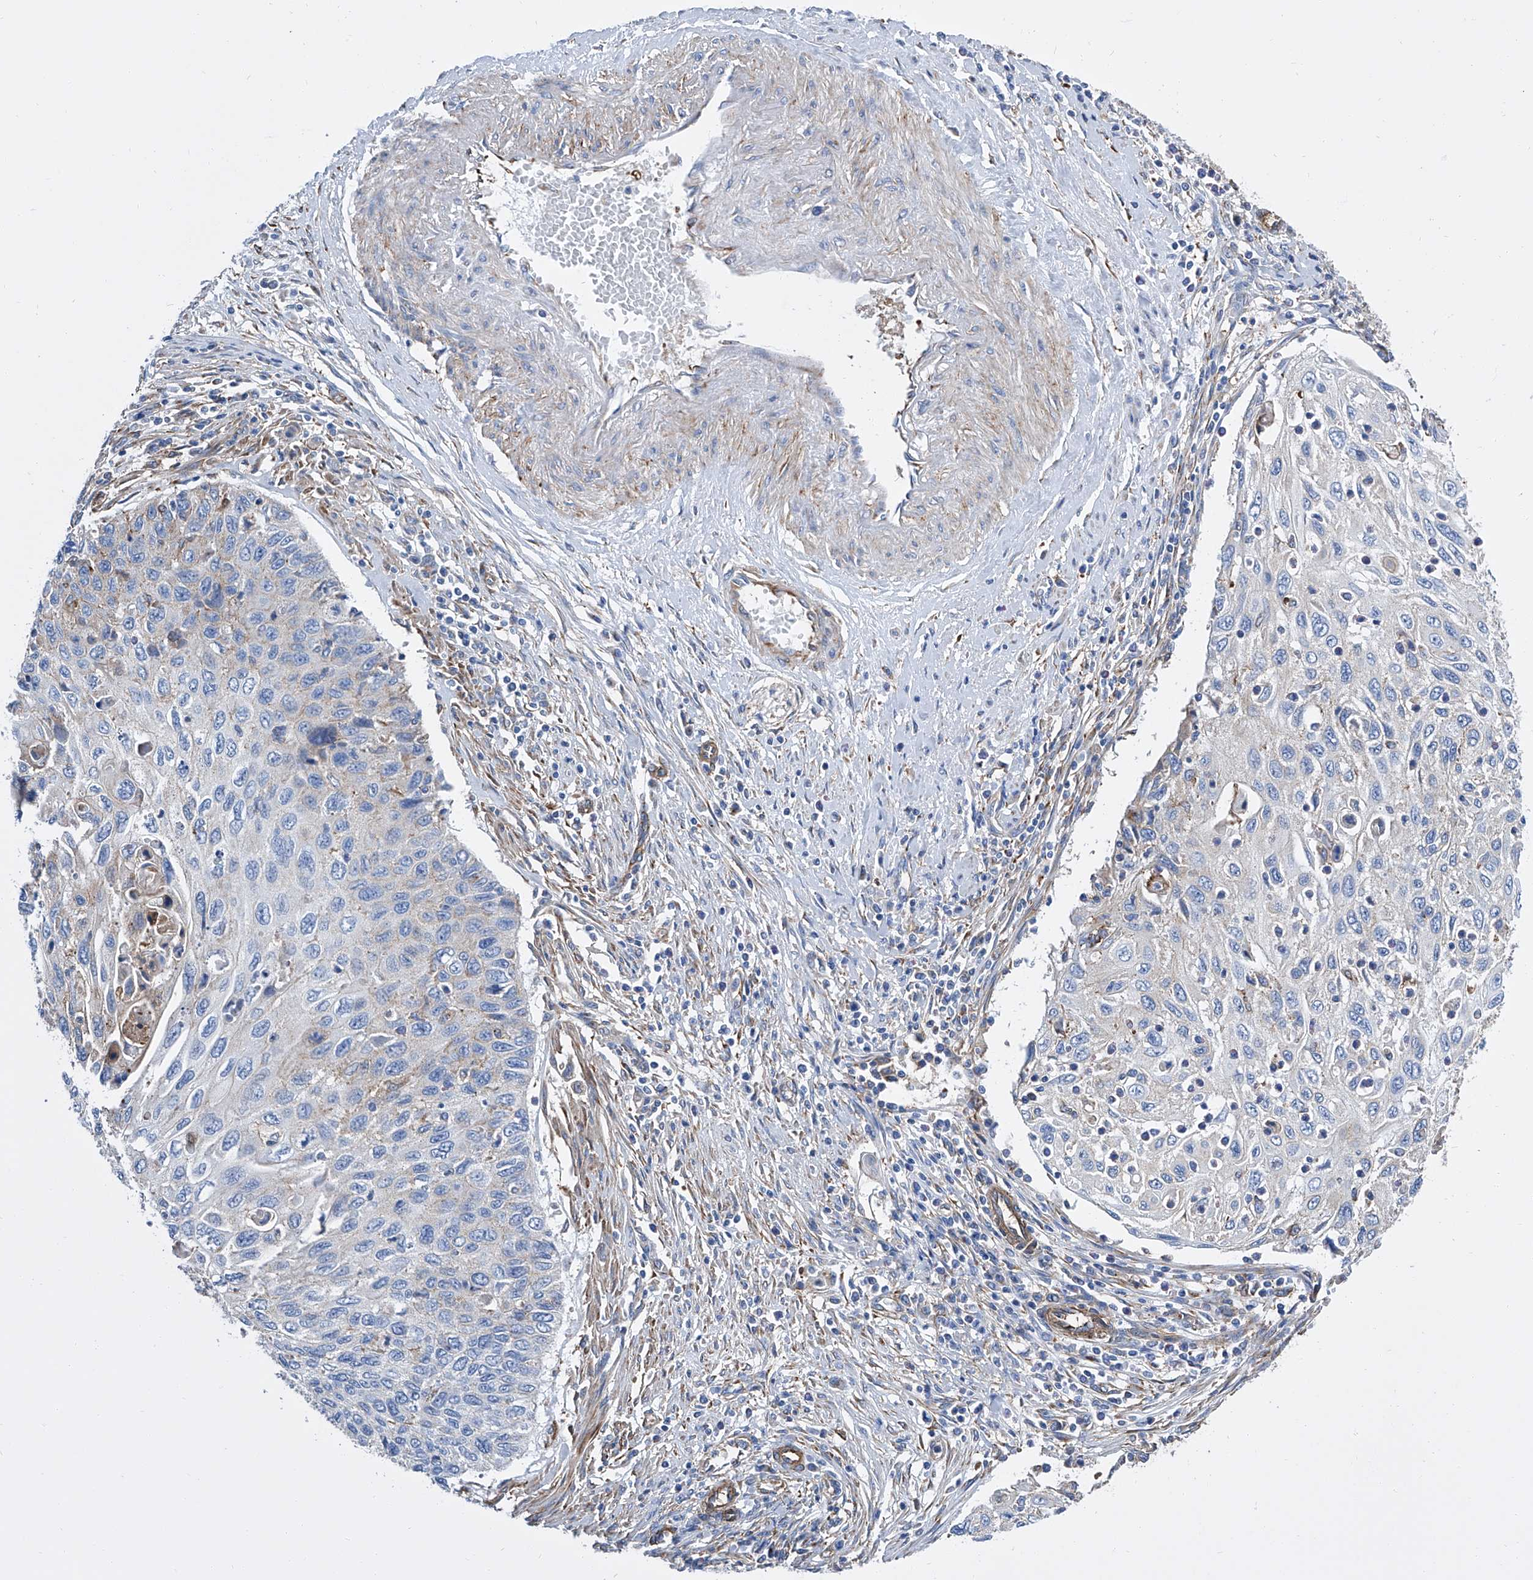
{"staining": {"intensity": "negative", "quantity": "none", "location": "none"}, "tissue": "cervical cancer", "cell_type": "Tumor cells", "image_type": "cancer", "snomed": [{"axis": "morphology", "description": "Squamous cell carcinoma, NOS"}, {"axis": "topography", "description": "Cervix"}], "caption": "A micrograph of cervical cancer stained for a protein demonstrates no brown staining in tumor cells. Brightfield microscopy of immunohistochemistry stained with DAB (brown) and hematoxylin (blue), captured at high magnification.", "gene": "GPT", "patient": {"sex": "female", "age": 70}}